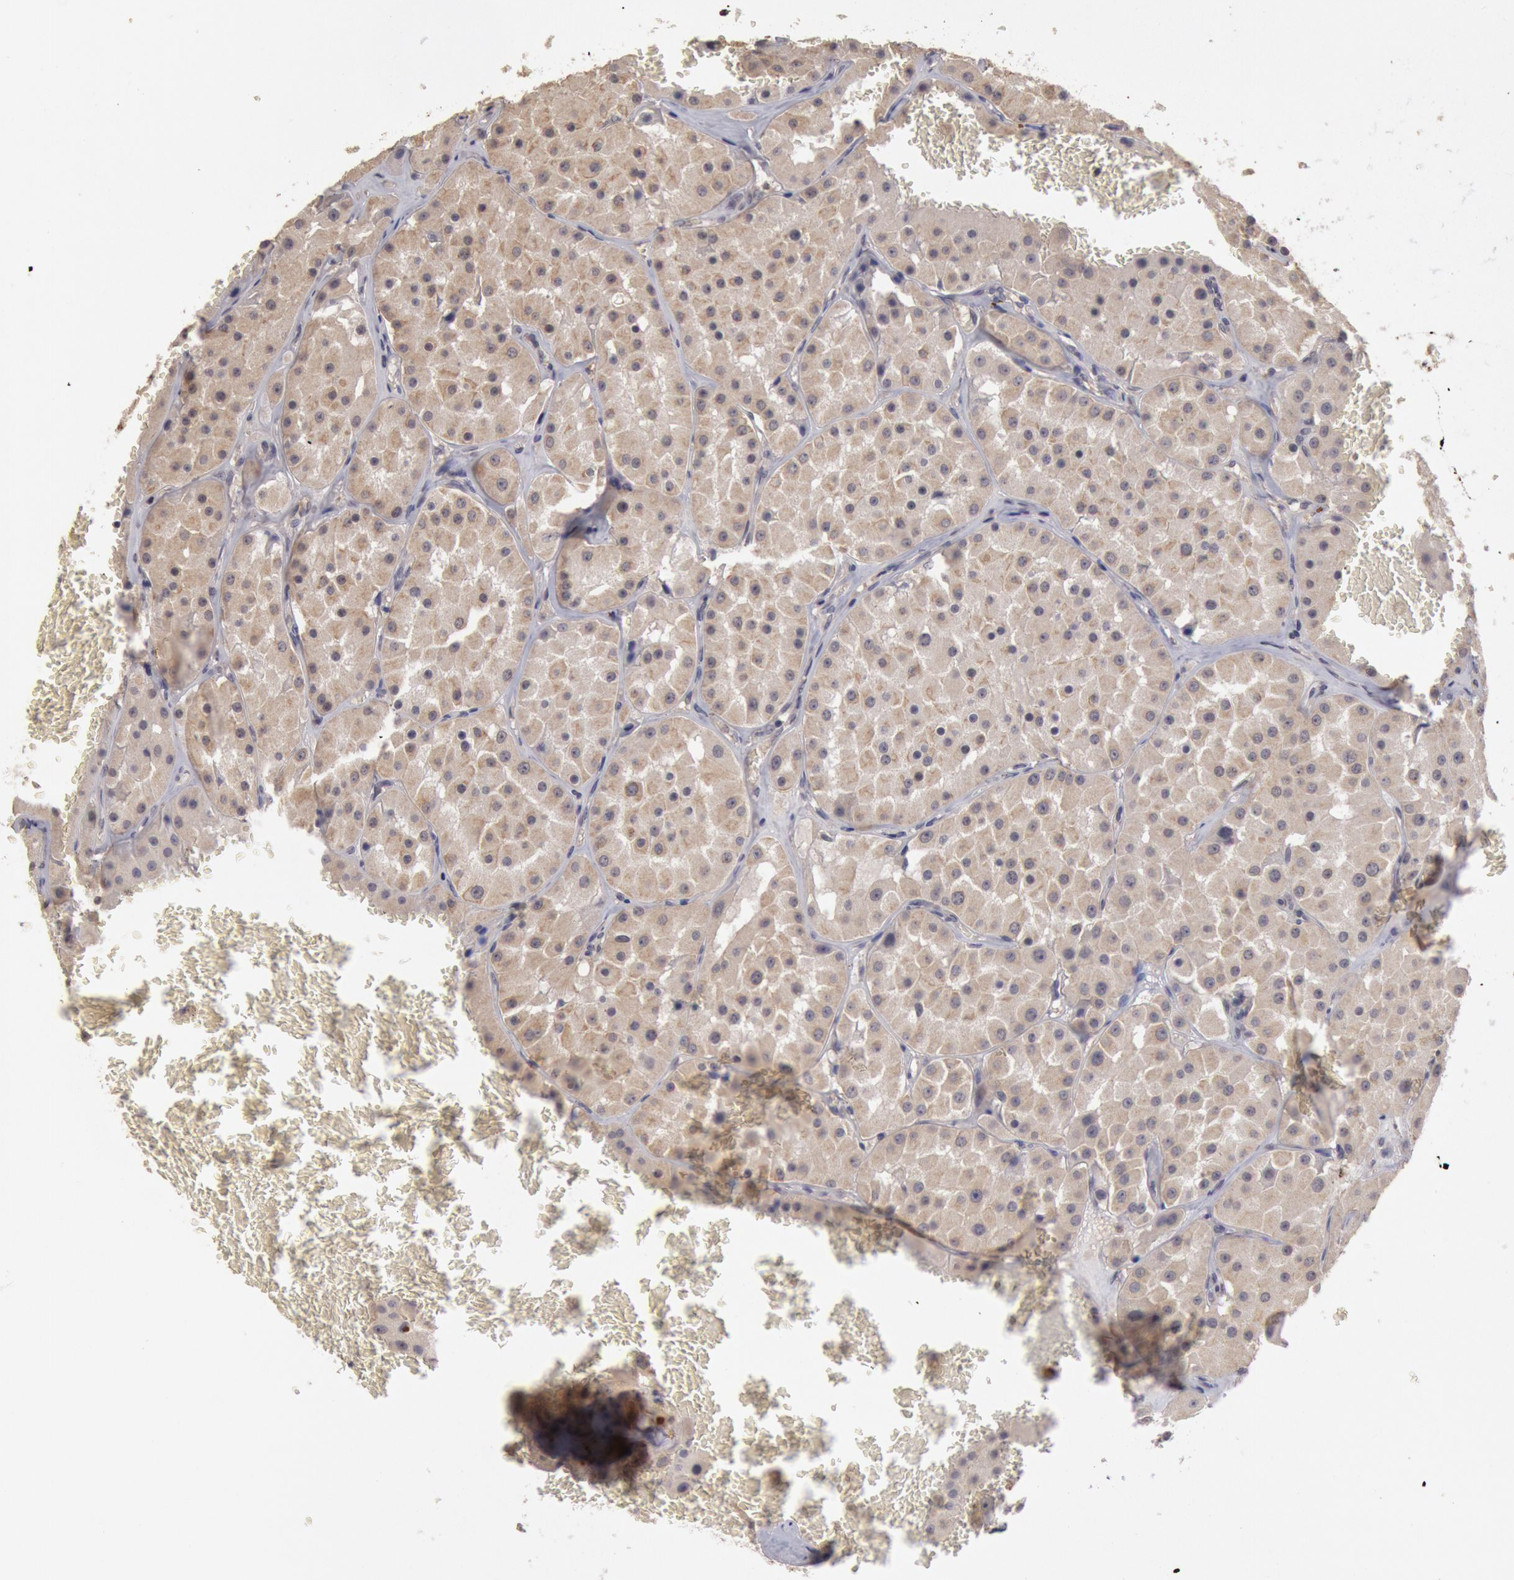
{"staining": {"intensity": "weak", "quantity": "25%-75%", "location": "cytoplasmic/membranous"}, "tissue": "renal cancer", "cell_type": "Tumor cells", "image_type": "cancer", "snomed": [{"axis": "morphology", "description": "Adenocarcinoma, uncertain malignant potential"}, {"axis": "topography", "description": "Kidney"}], "caption": "Protein staining demonstrates weak cytoplasmic/membranous staining in approximately 25%-75% of tumor cells in renal cancer.", "gene": "ZFP36L1", "patient": {"sex": "male", "age": 63}}